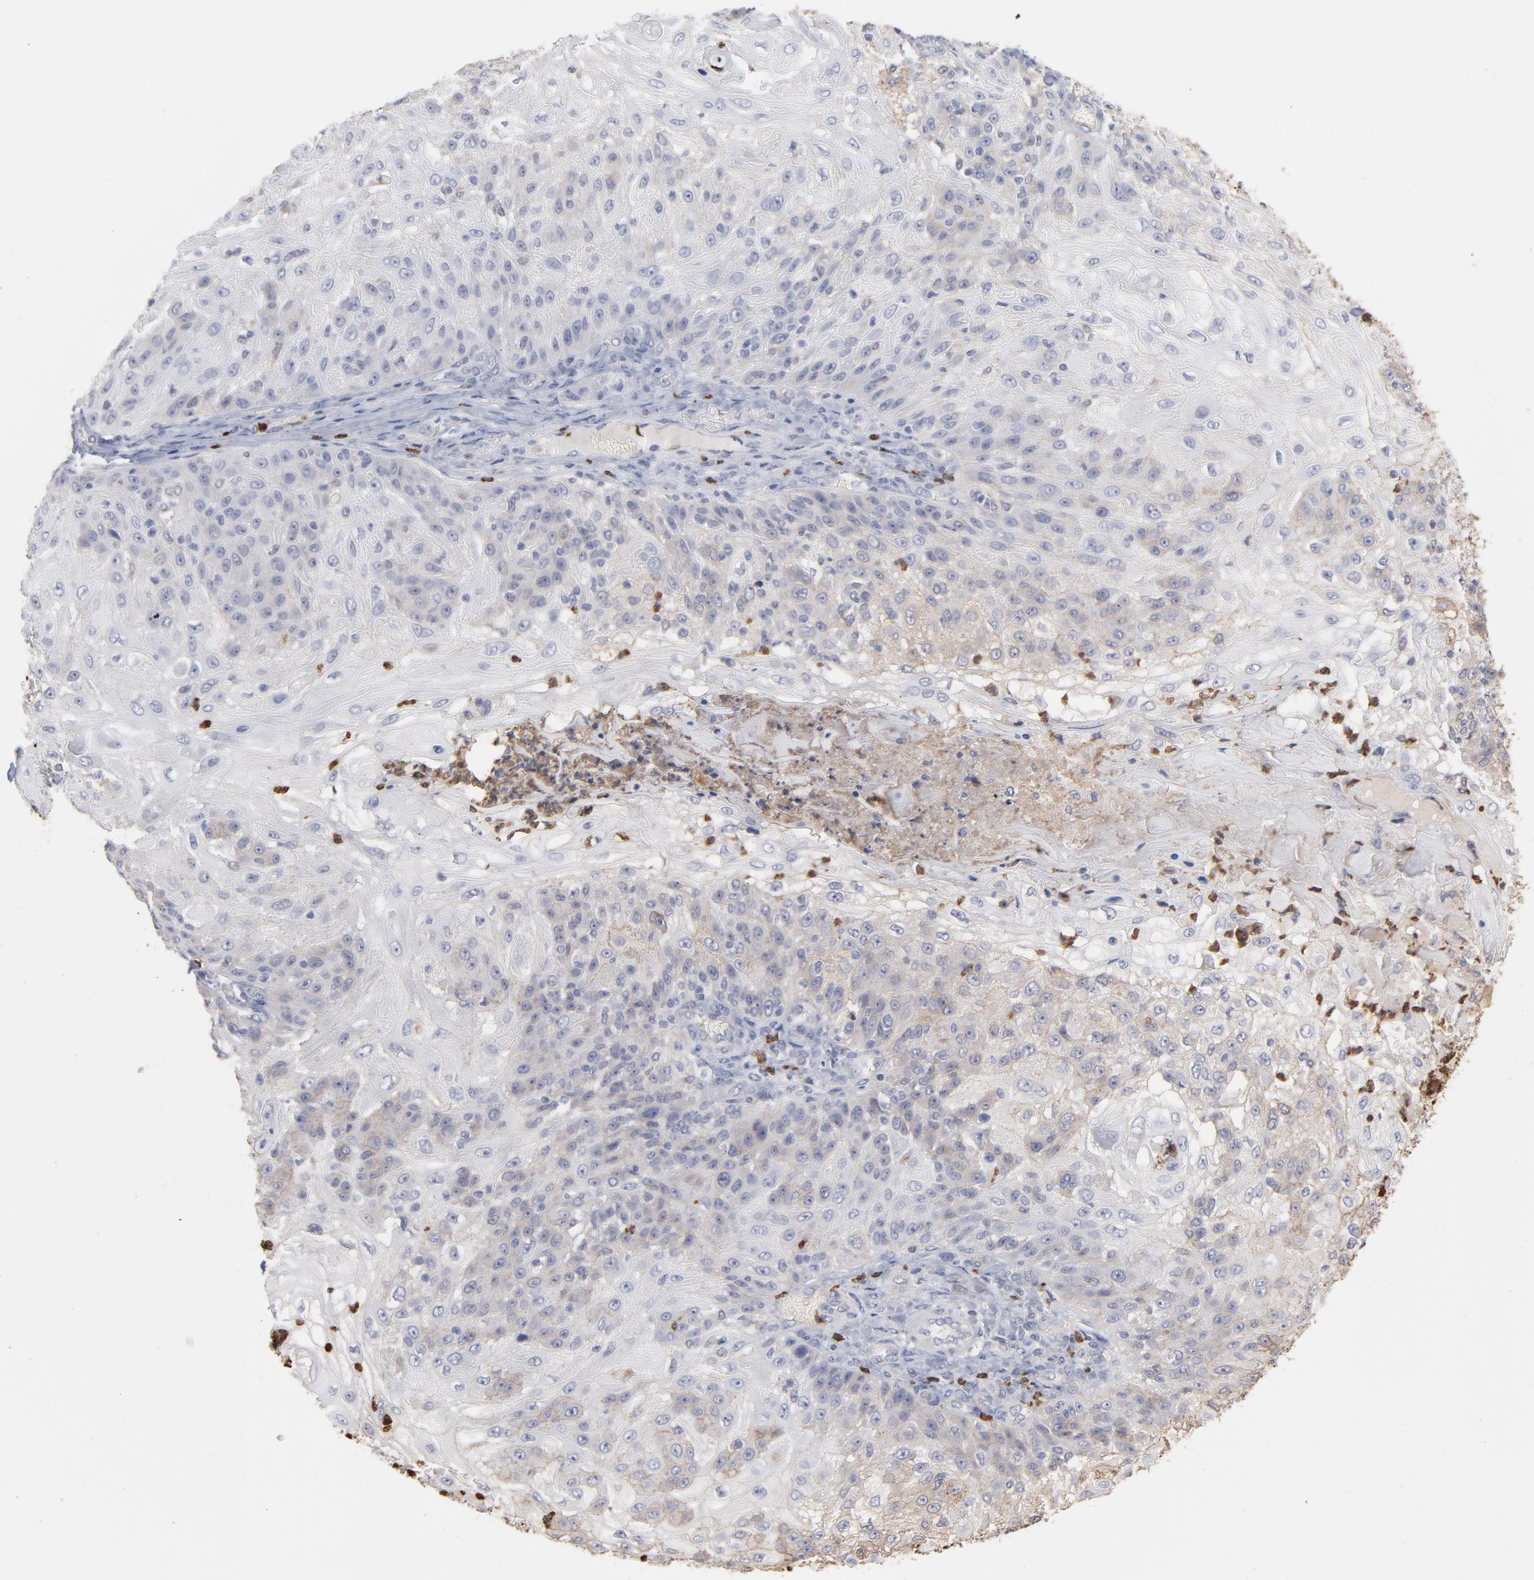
{"staining": {"intensity": "moderate", "quantity": "25%-75%", "location": "cytoplasmic/membranous"}, "tissue": "skin cancer", "cell_type": "Tumor cells", "image_type": "cancer", "snomed": [{"axis": "morphology", "description": "Normal tissue, NOS"}, {"axis": "morphology", "description": "Squamous cell carcinoma, NOS"}, {"axis": "topography", "description": "Skin"}], "caption": "Immunohistochemical staining of human skin cancer reveals medium levels of moderate cytoplasmic/membranous staining in about 25%-75% of tumor cells.", "gene": "PNMA1", "patient": {"sex": "female", "age": 83}}